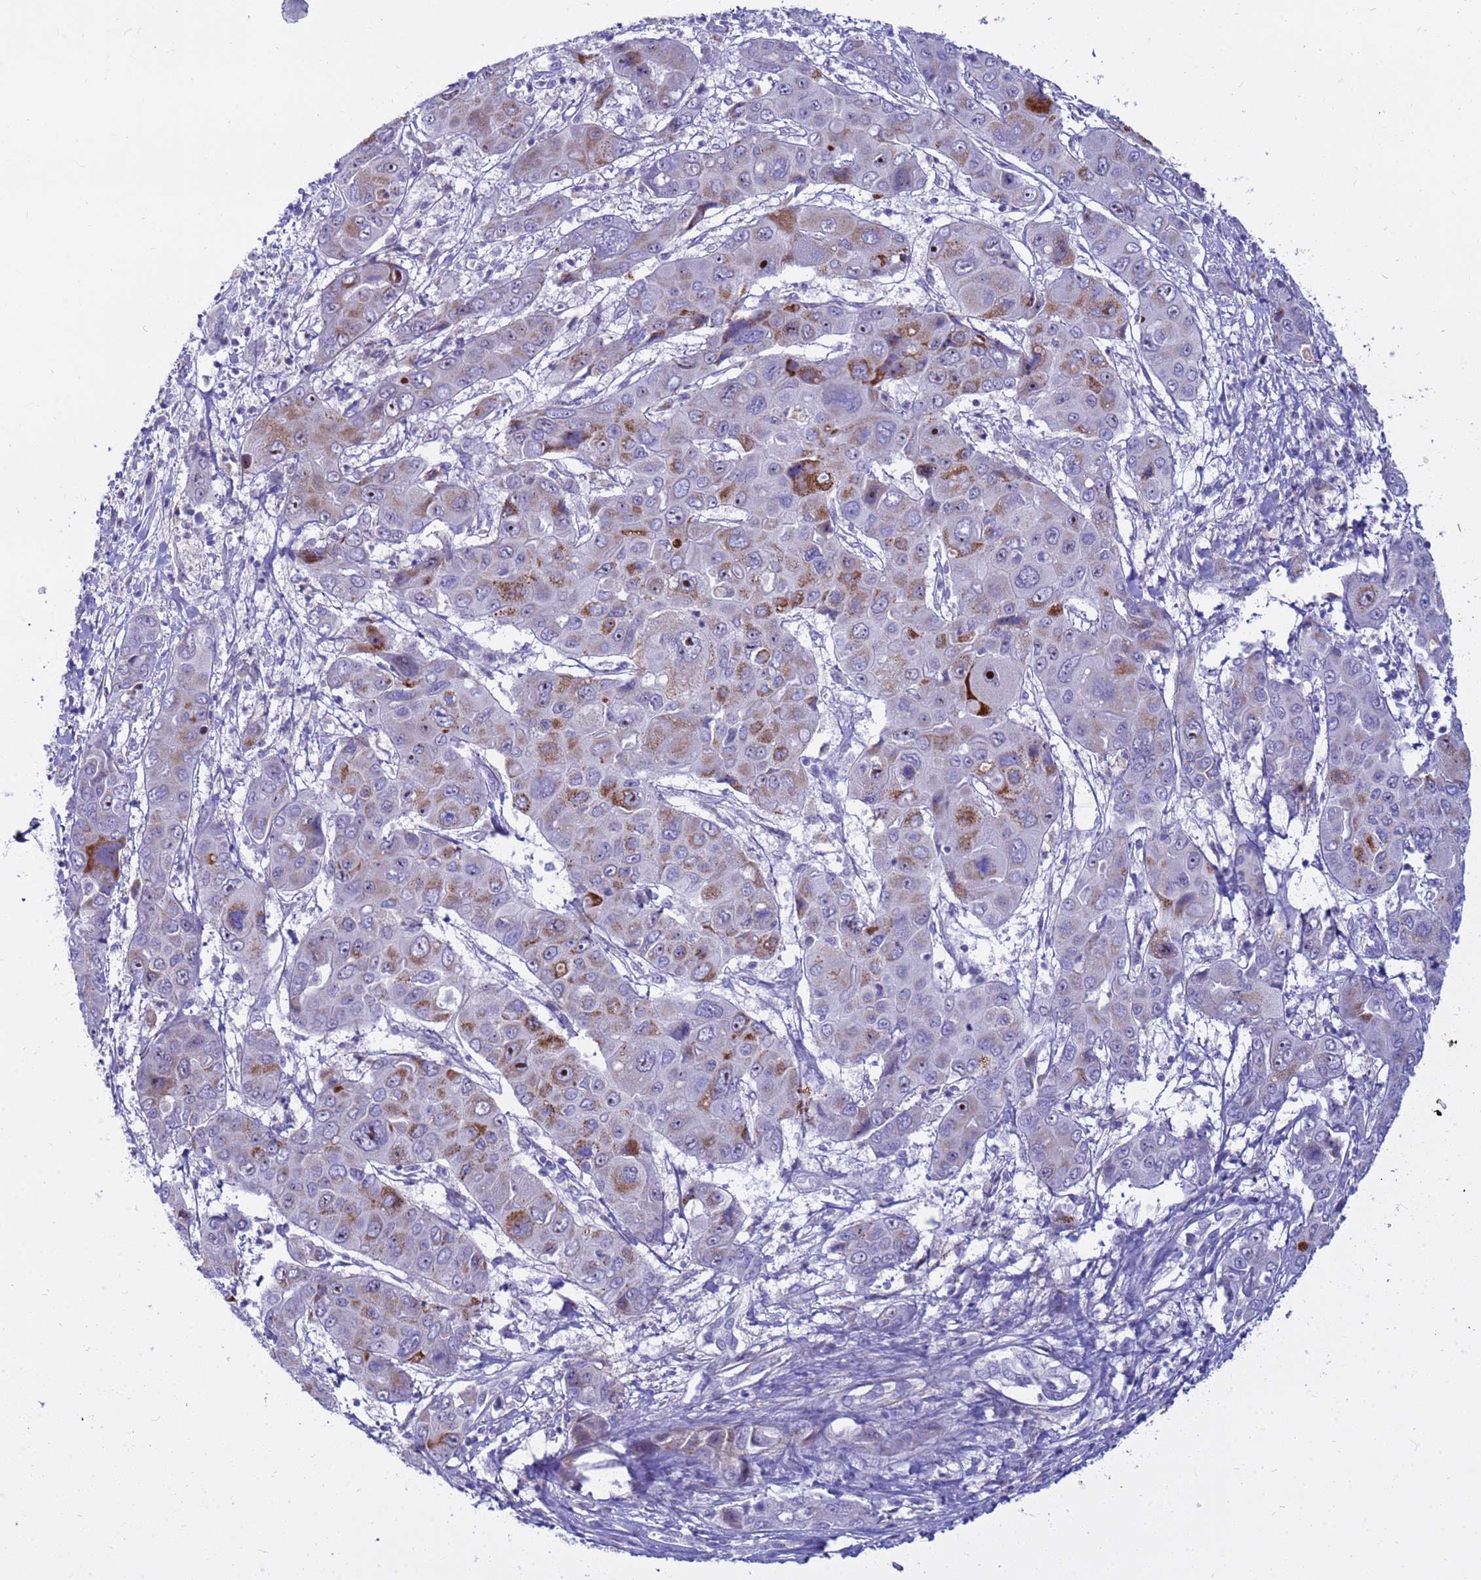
{"staining": {"intensity": "strong", "quantity": "<25%", "location": "cytoplasmic/membranous,nuclear"}, "tissue": "liver cancer", "cell_type": "Tumor cells", "image_type": "cancer", "snomed": [{"axis": "morphology", "description": "Cholangiocarcinoma"}, {"axis": "topography", "description": "Liver"}], "caption": "A micrograph of liver cholangiocarcinoma stained for a protein demonstrates strong cytoplasmic/membranous and nuclear brown staining in tumor cells.", "gene": "LRATD1", "patient": {"sex": "male", "age": 67}}